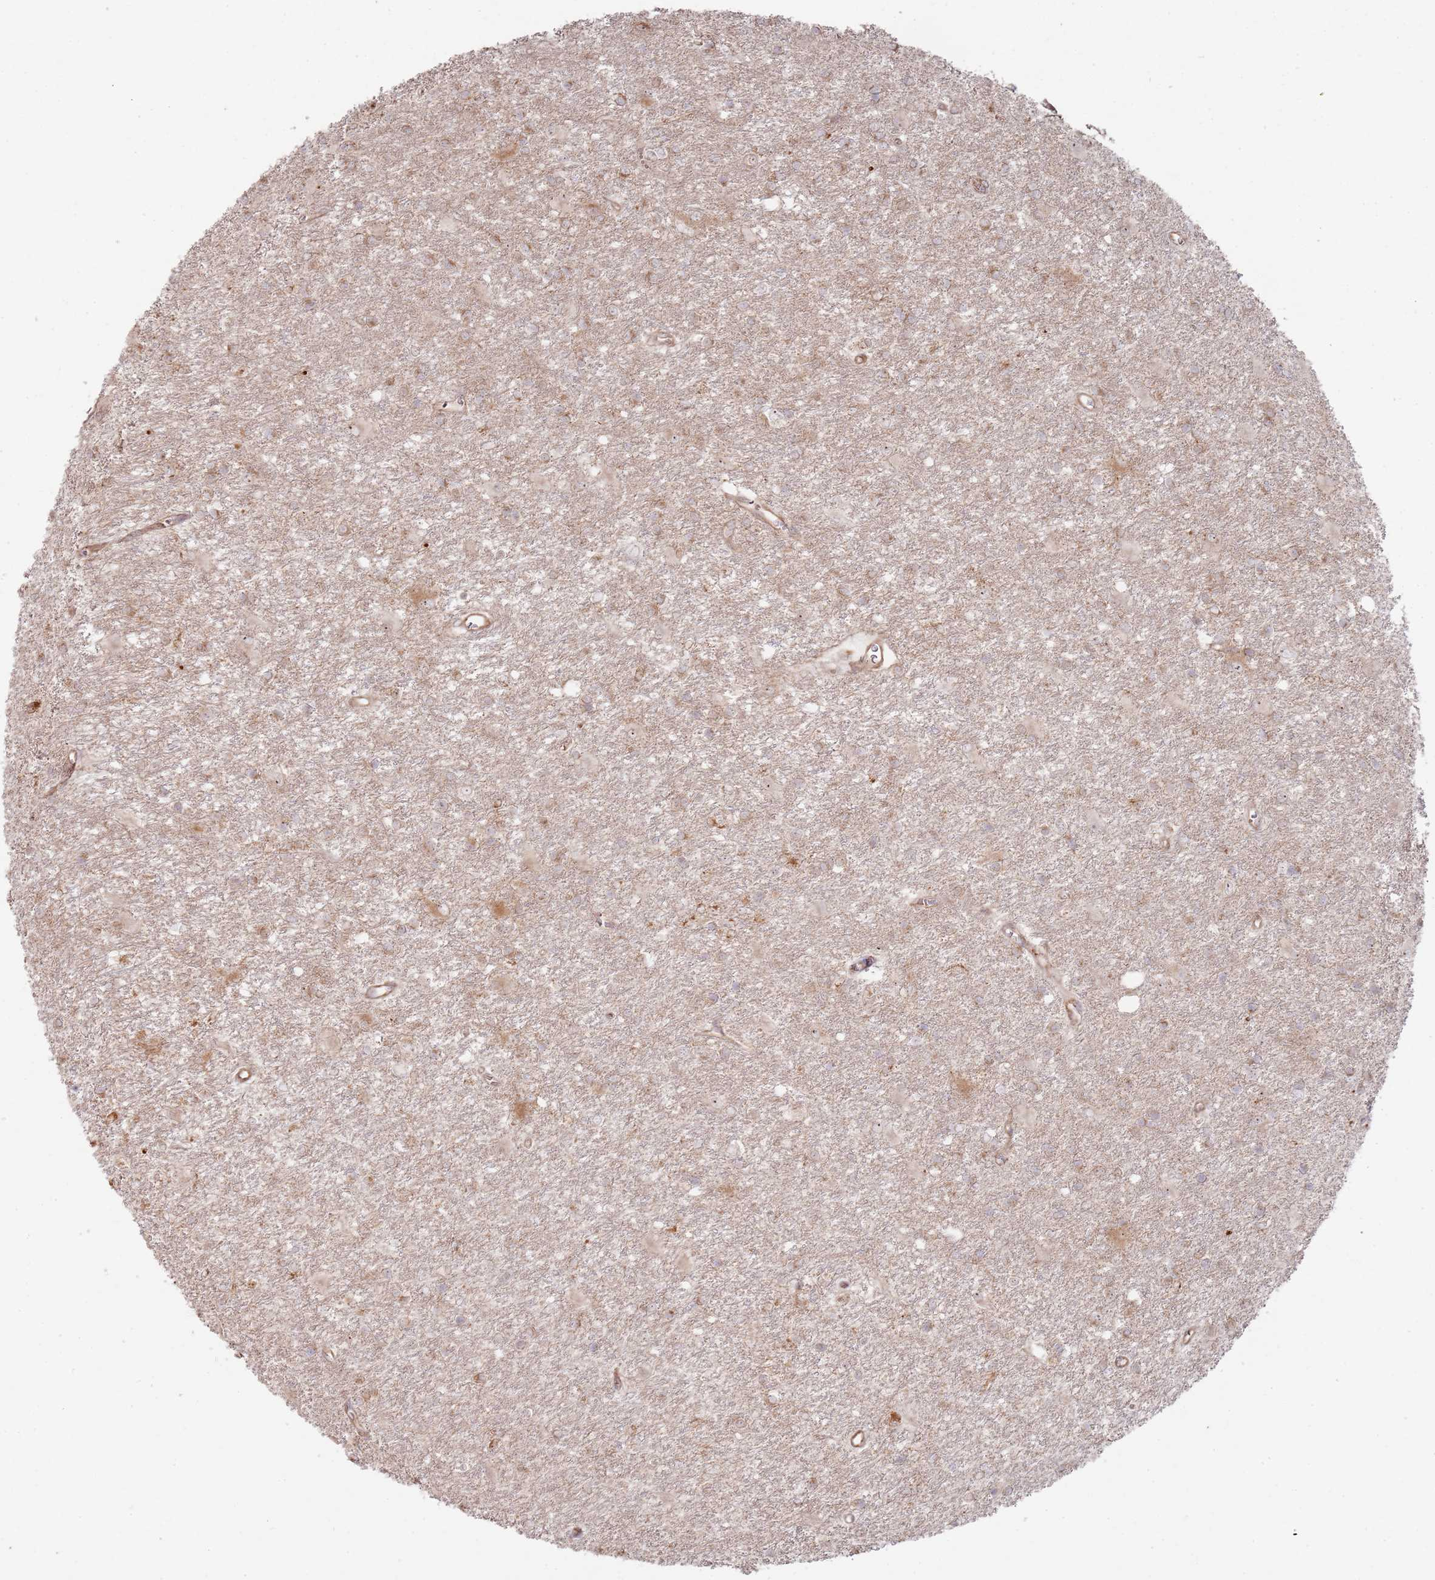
{"staining": {"intensity": "negative", "quantity": "none", "location": "none"}, "tissue": "glioma", "cell_type": "Tumor cells", "image_type": "cancer", "snomed": [{"axis": "morphology", "description": "Glioma, malignant, High grade"}, {"axis": "topography", "description": "Brain"}], "caption": "Malignant glioma (high-grade) was stained to show a protein in brown. There is no significant expression in tumor cells.", "gene": "PHF21A", "patient": {"sex": "female", "age": 50}}